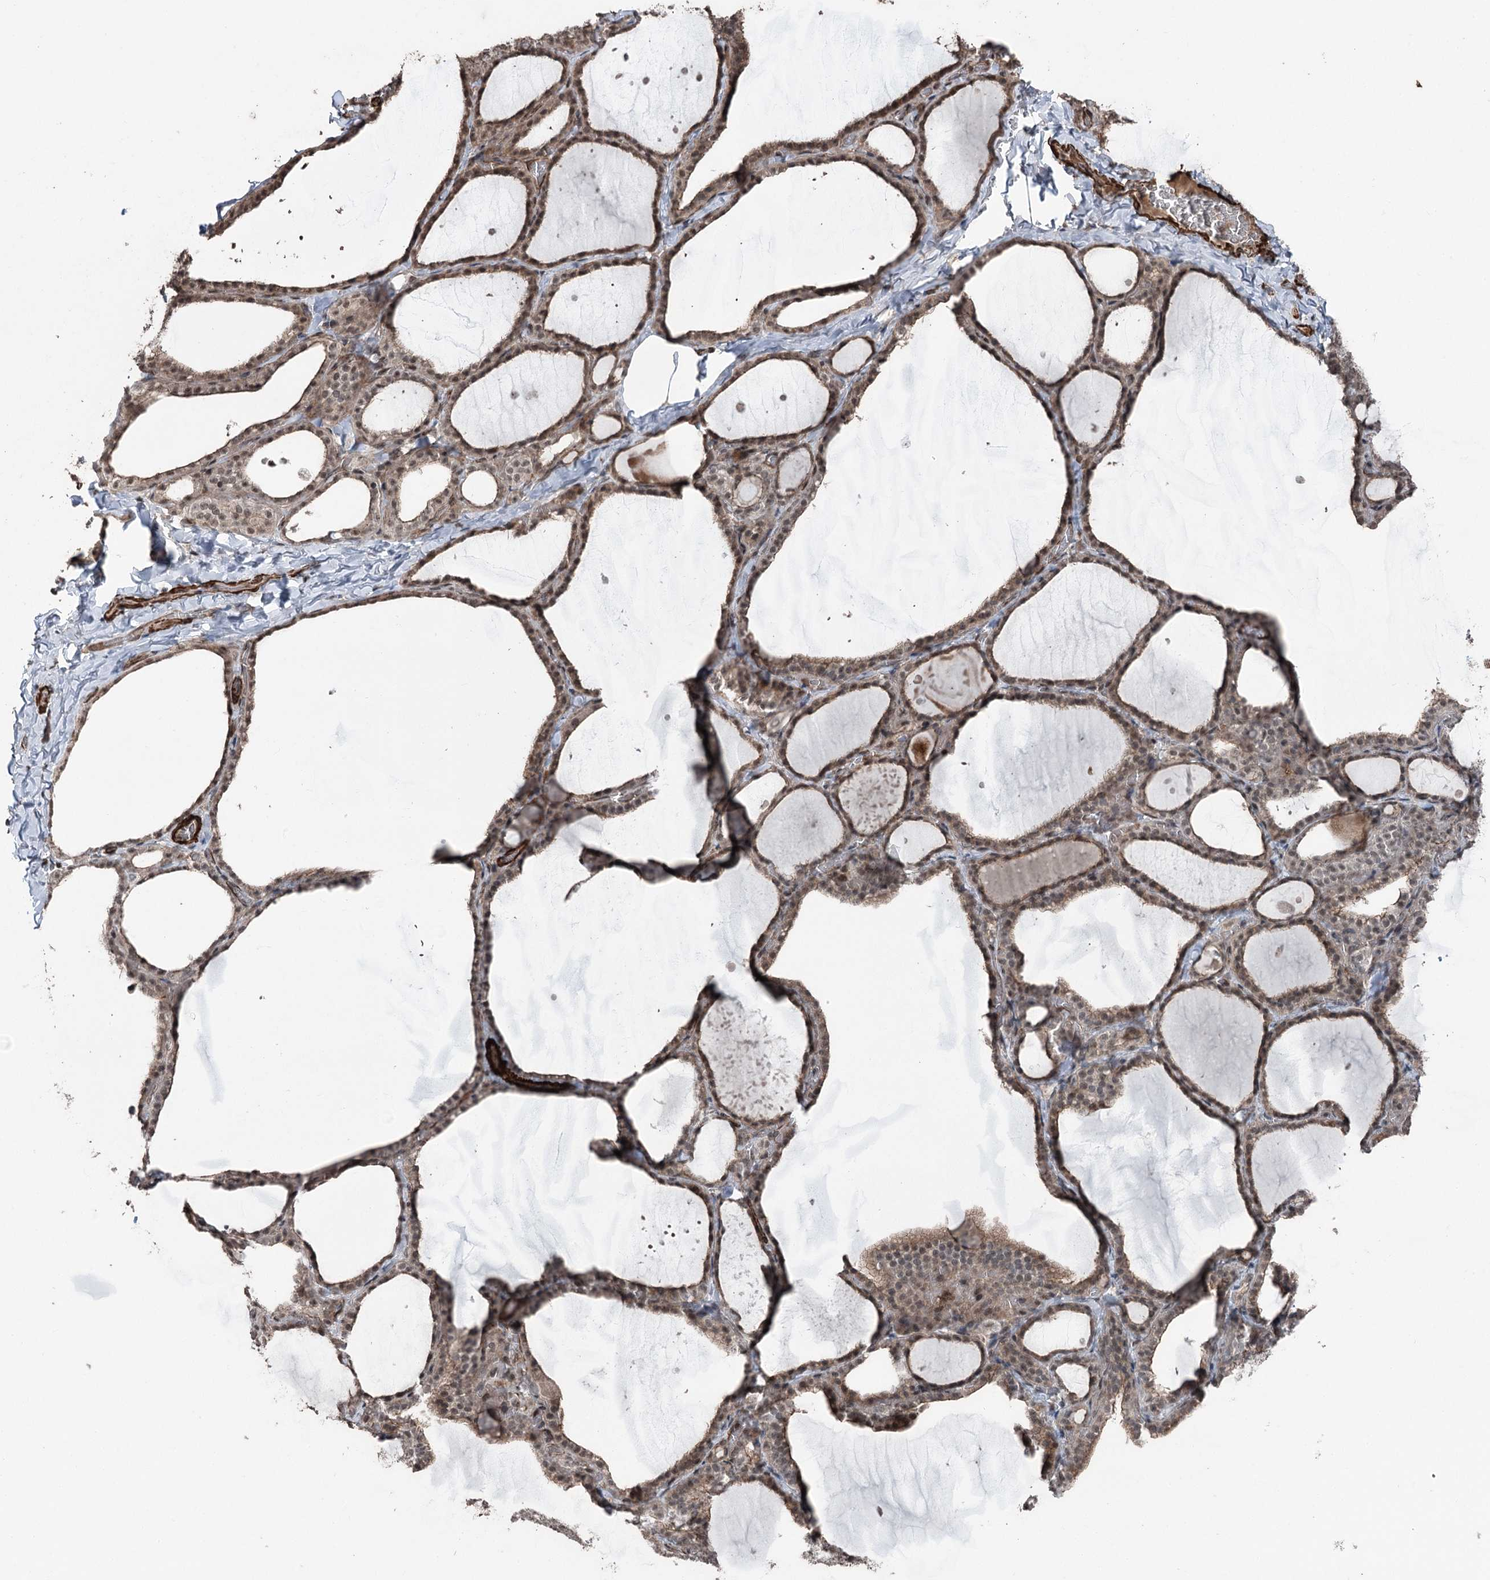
{"staining": {"intensity": "weak", "quantity": ">75%", "location": "cytoplasmic/membranous,nuclear"}, "tissue": "thyroid gland", "cell_type": "Glandular cells", "image_type": "normal", "snomed": [{"axis": "morphology", "description": "Normal tissue, NOS"}, {"axis": "topography", "description": "Thyroid gland"}], "caption": "Immunohistochemistry (IHC) photomicrograph of benign thyroid gland stained for a protein (brown), which reveals low levels of weak cytoplasmic/membranous,nuclear positivity in approximately >75% of glandular cells.", "gene": "CCDC82", "patient": {"sex": "female", "age": 22}}